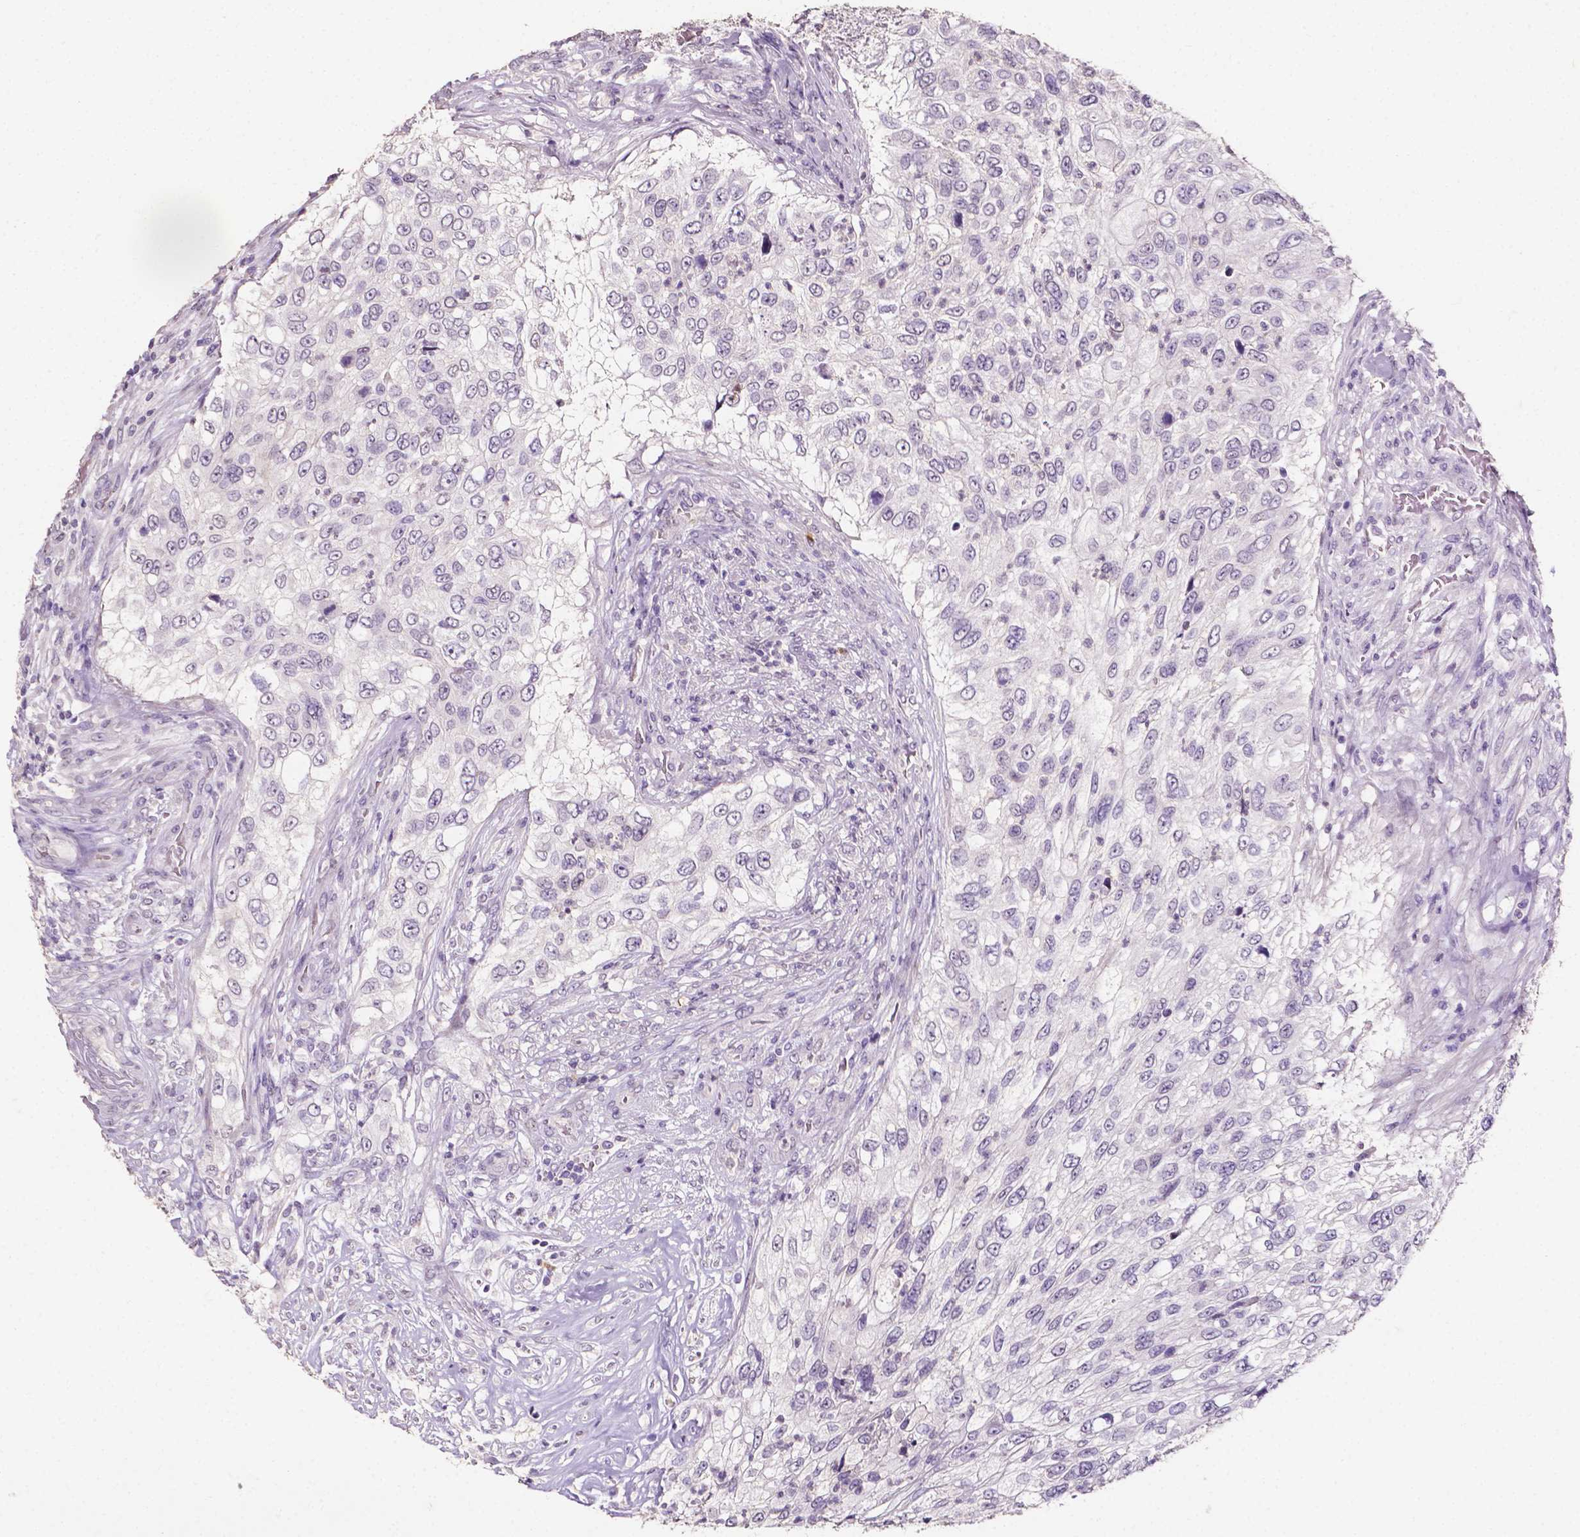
{"staining": {"intensity": "negative", "quantity": "none", "location": "none"}, "tissue": "urothelial cancer", "cell_type": "Tumor cells", "image_type": "cancer", "snomed": [{"axis": "morphology", "description": "Urothelial carcinoma, High grade"}, {"axis": "topography", "description": "Urinary bladder"}], "caption": "Urothelial carcinoma (high-grade) stained for a protein using immunohistochemistry (IHC) shows no staining tumor cells.", "gene": "PSAT1", "patient": {"sex": "female", "age": 60}}